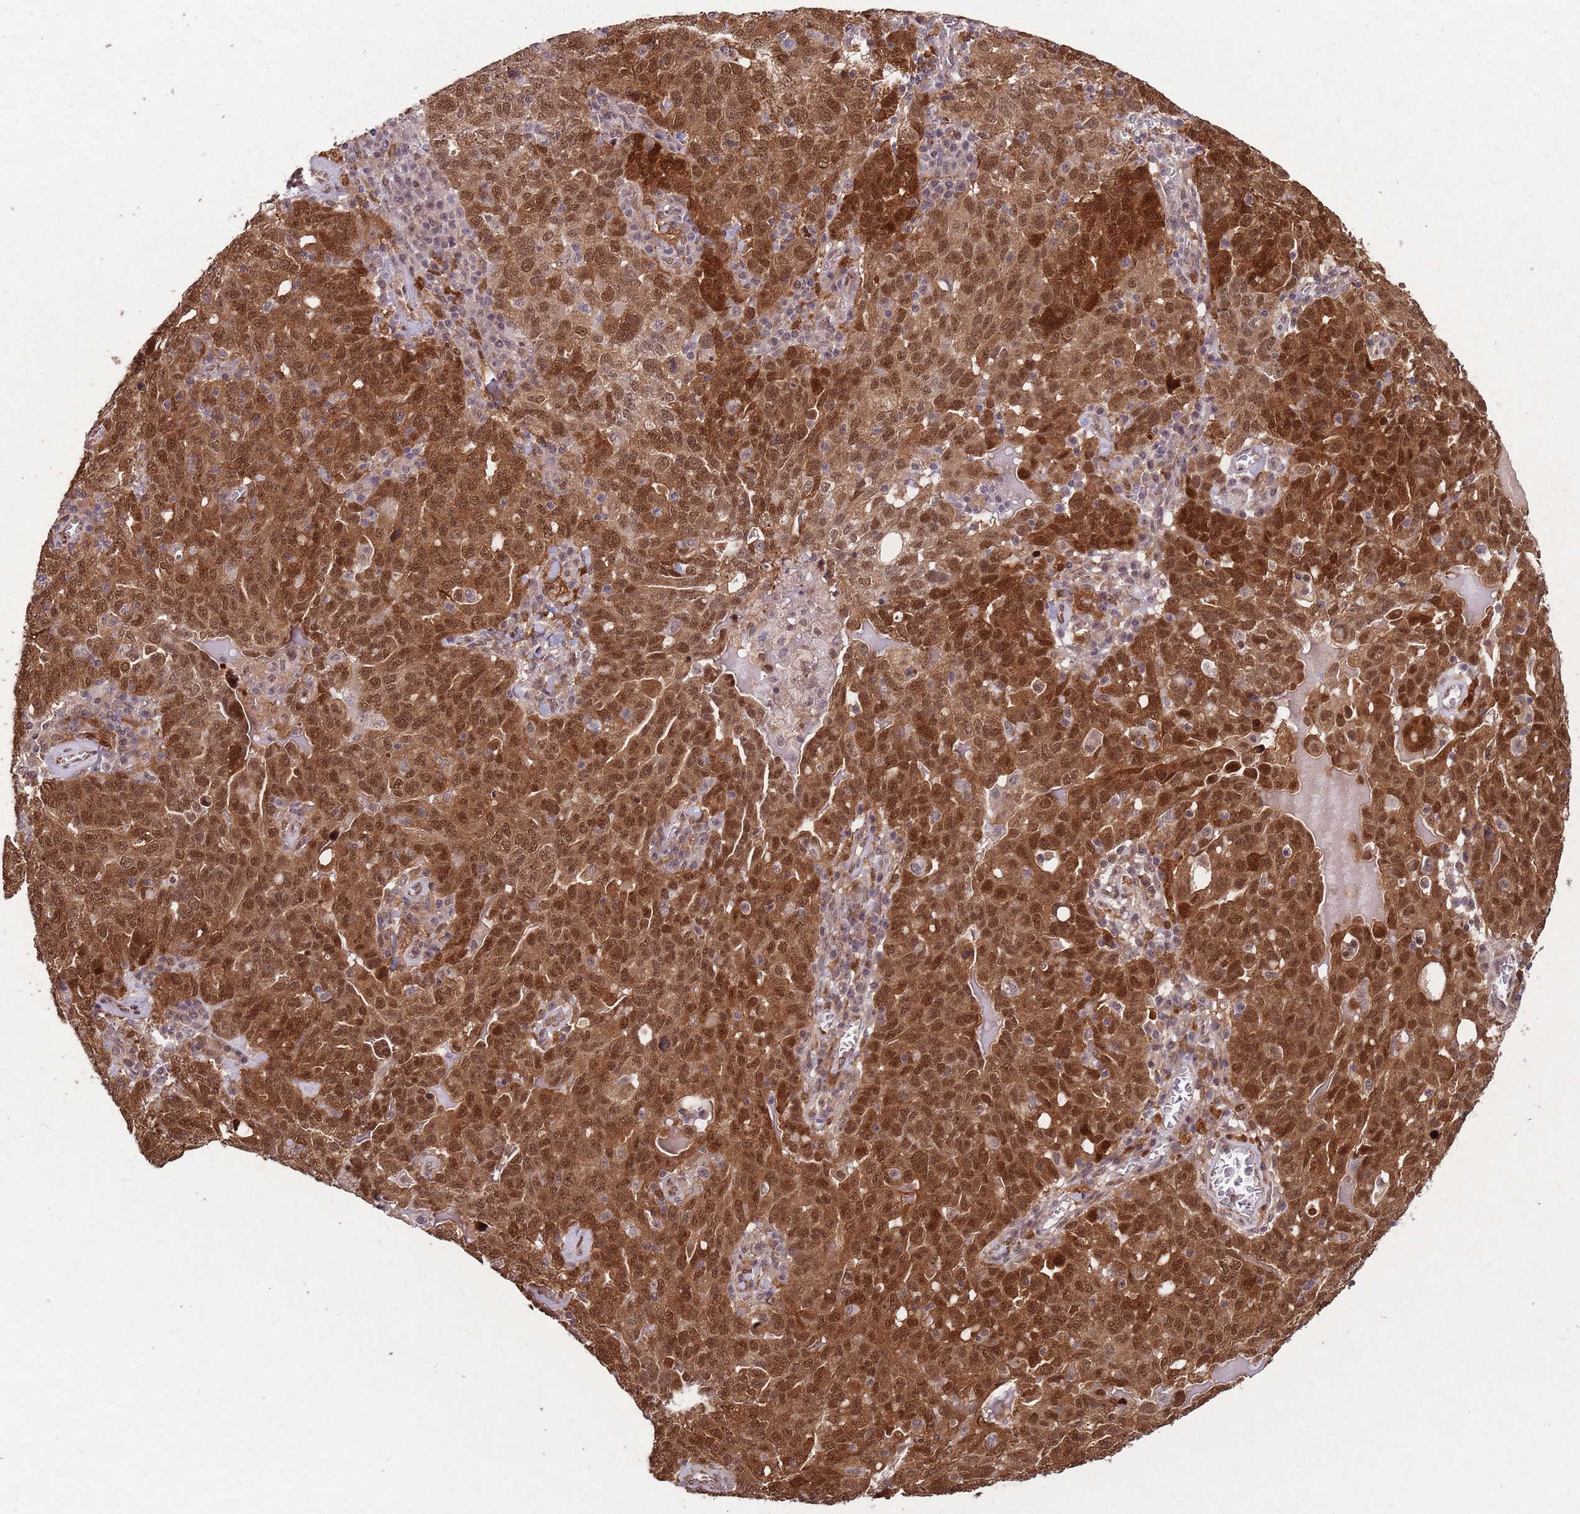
{"staining": {"intensity": "strong", "quantity": ">75%", "location": "cytoplasmic/membranous,nuclear"}, "tissue": "ovarian cancer", "cell_type": "Tumor cells", "image_type": "cancer", "snomed": [{"axis": "morphology", "description": "Carcinoma, endometroid"}, {"axis": "topography", "description": "Ovary"}], "caption": "Immunohistochemical staining of human endometroid carcinoma (ovarian) demonstrates high levels of strong cytoplasmic/membranous and nuclear expression in approximately >75% of tumor cells.", "gene": "ZNF639", "patient": {"sex": "female", "age": 62}}